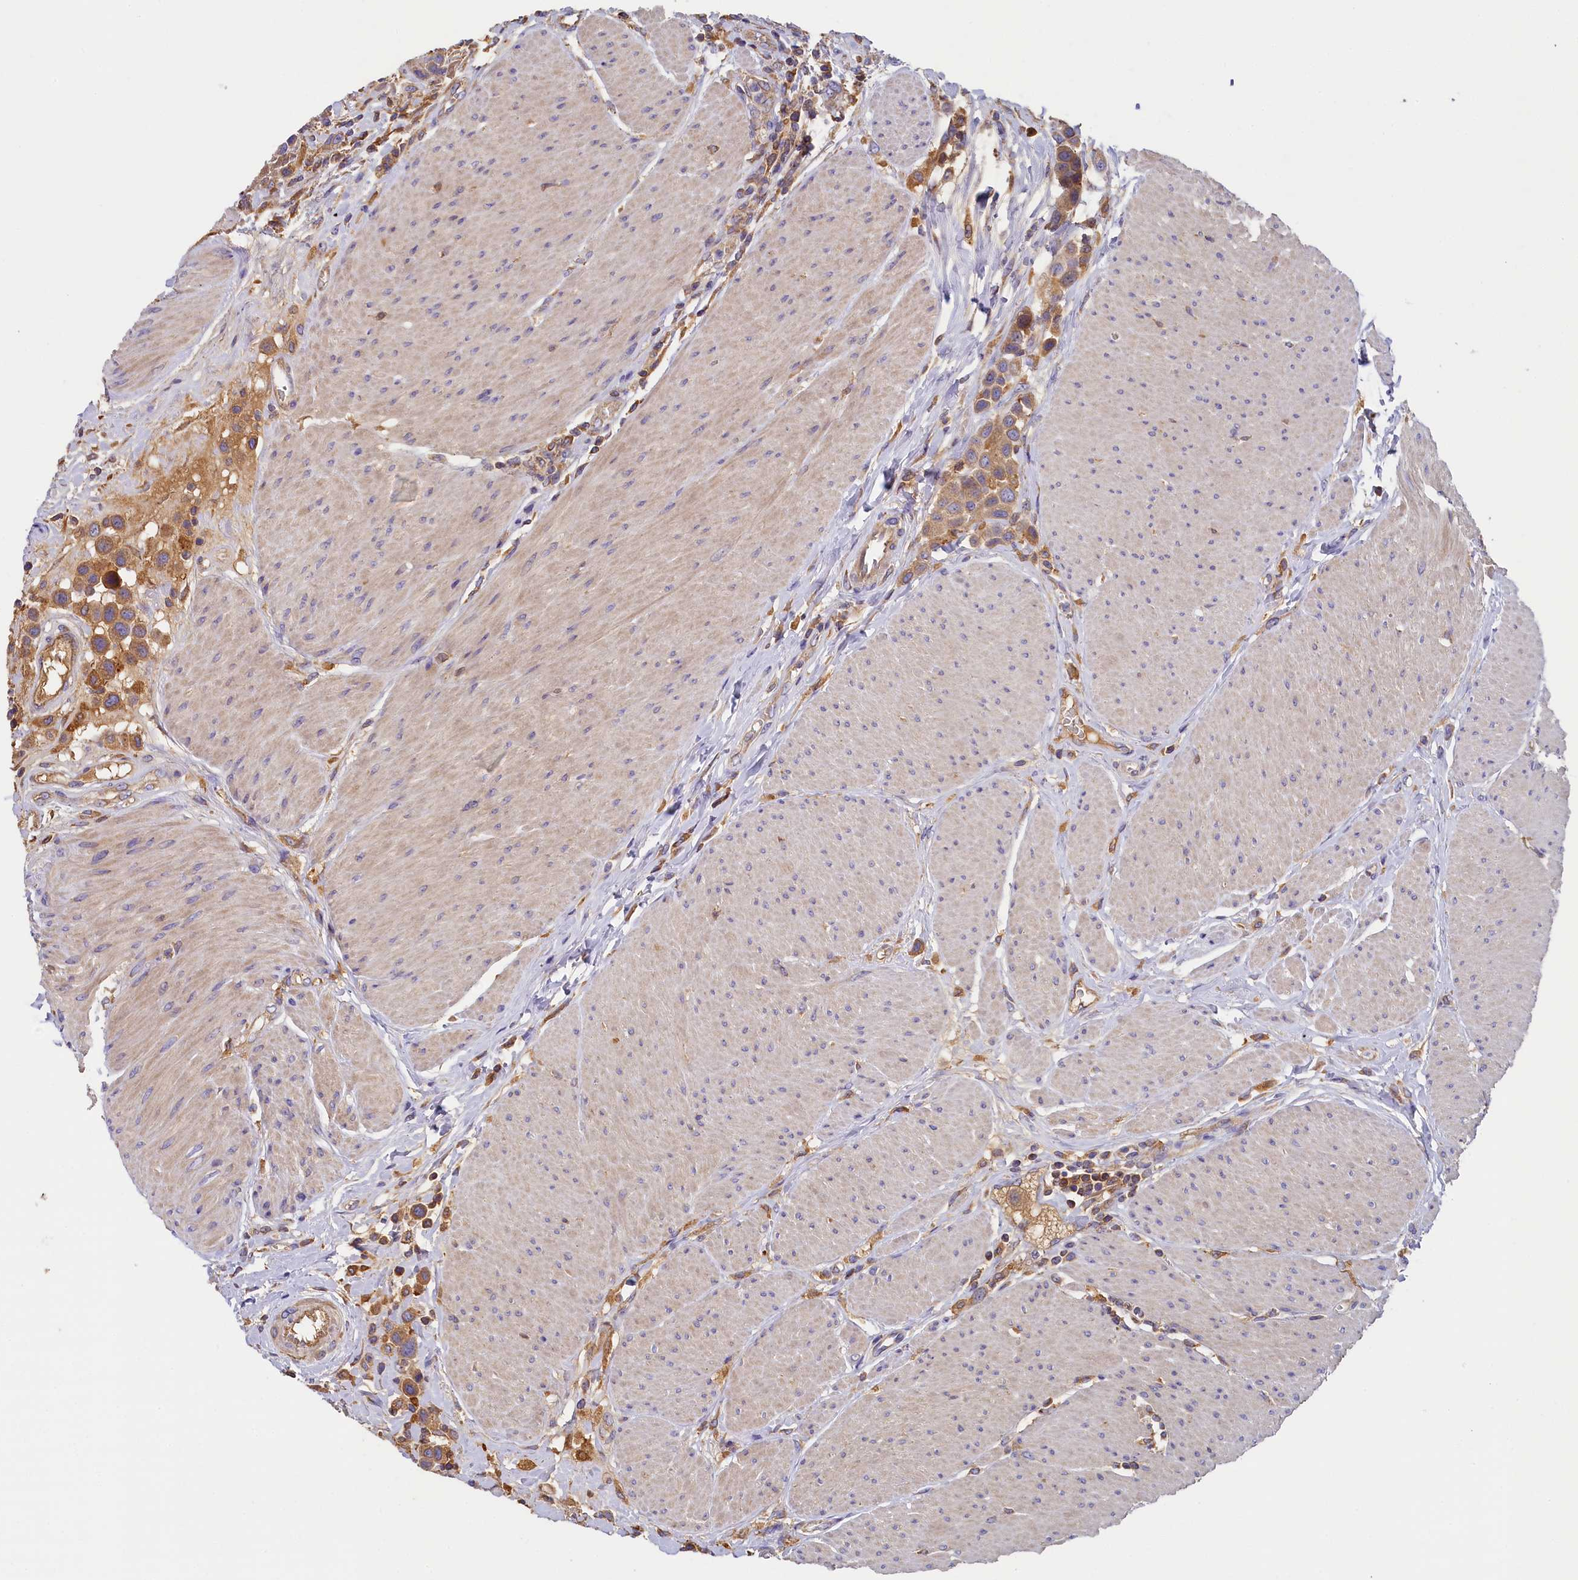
{"staining": {"intensity": "moderate", "quantity": ">75%", "location": "cytoplasmic/membranous"}, "tissue": "urothelial cancer", "cell_type": "Tumor cells", "image_type": "cancer", "snomed": [{"axis": "morphology", "description": "Urothelial carcinoma, High grade"}, {"axis": "topography", "description": "Urinary bladder"}], "caption": "Urothelial carcinoma (high-grade) tissue demonstrates moderate cytoplasmic/membranous expression in about >75% of tumor cells, visualized by immunohistochemistry. Using DAB (3,3'-diaminobenzidine) (brown) and hematoxylin (blue) stains, captured at high magnification using brightfield microscopy.", "gene": "SEC31B", "patient": {"sex": "male", "age": 50}}